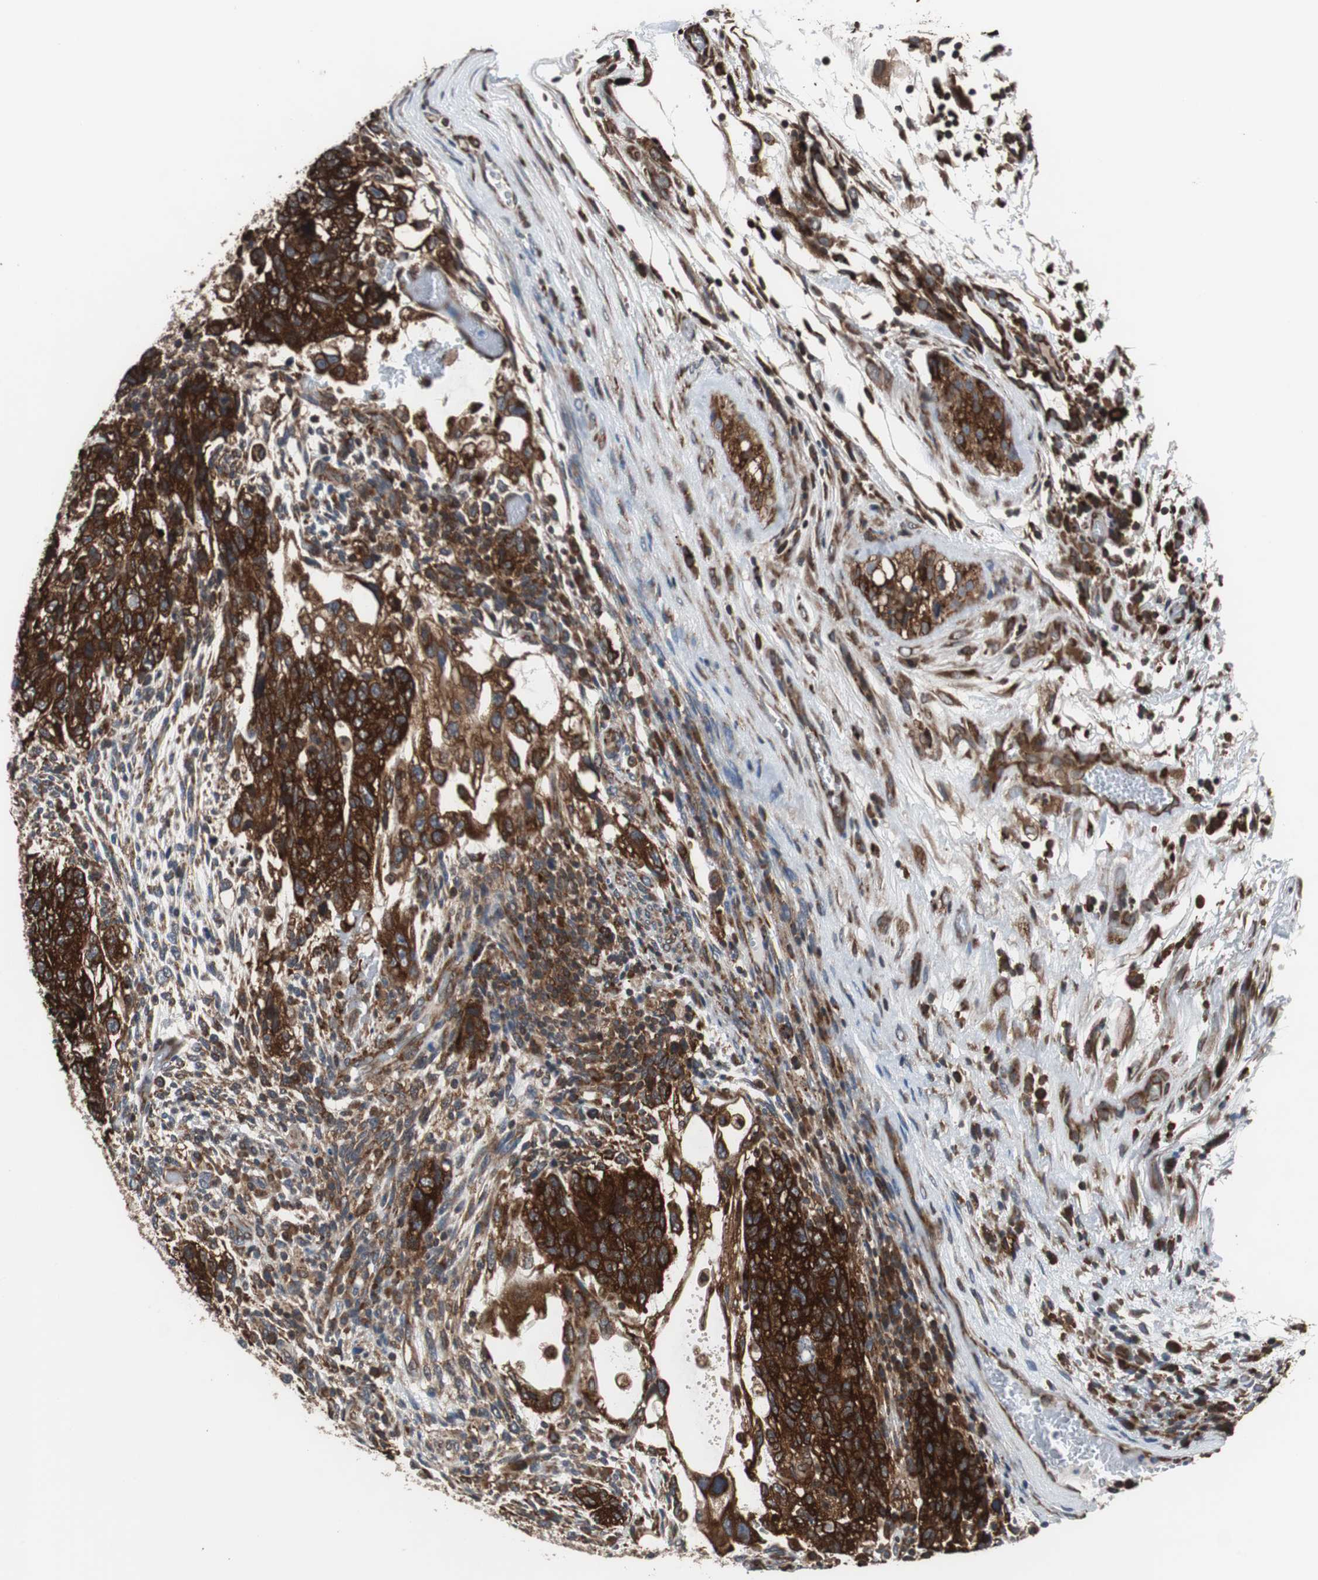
{"staining": {"intensity": "strong", "quantity": ">75%", "location": "cytoplasmic/membranous"}, "tissue": "testis cancer", "cell_type": "Tumor cells", "image_type": "cancer", "snomed": [{"axis": "morphology", "description": "Normal tissue, NOS"}, {"axis": "morphology", "description": "Carcinoma, Embryonal, NOS"}, {"axis": "topography", "description": "Testis"}], "caption": "A histopathology image of testis embryonal carcinoma stained for a protein exhibits strong cytoplasmic/membranous brown staining in tumor cells. The staining was performed using DAB, with brown indicating positive protein expression. Nuclei are stained blue with hematoxylin.", "gene": "USP10", "patient": {"sex": "male", "age": 36}}